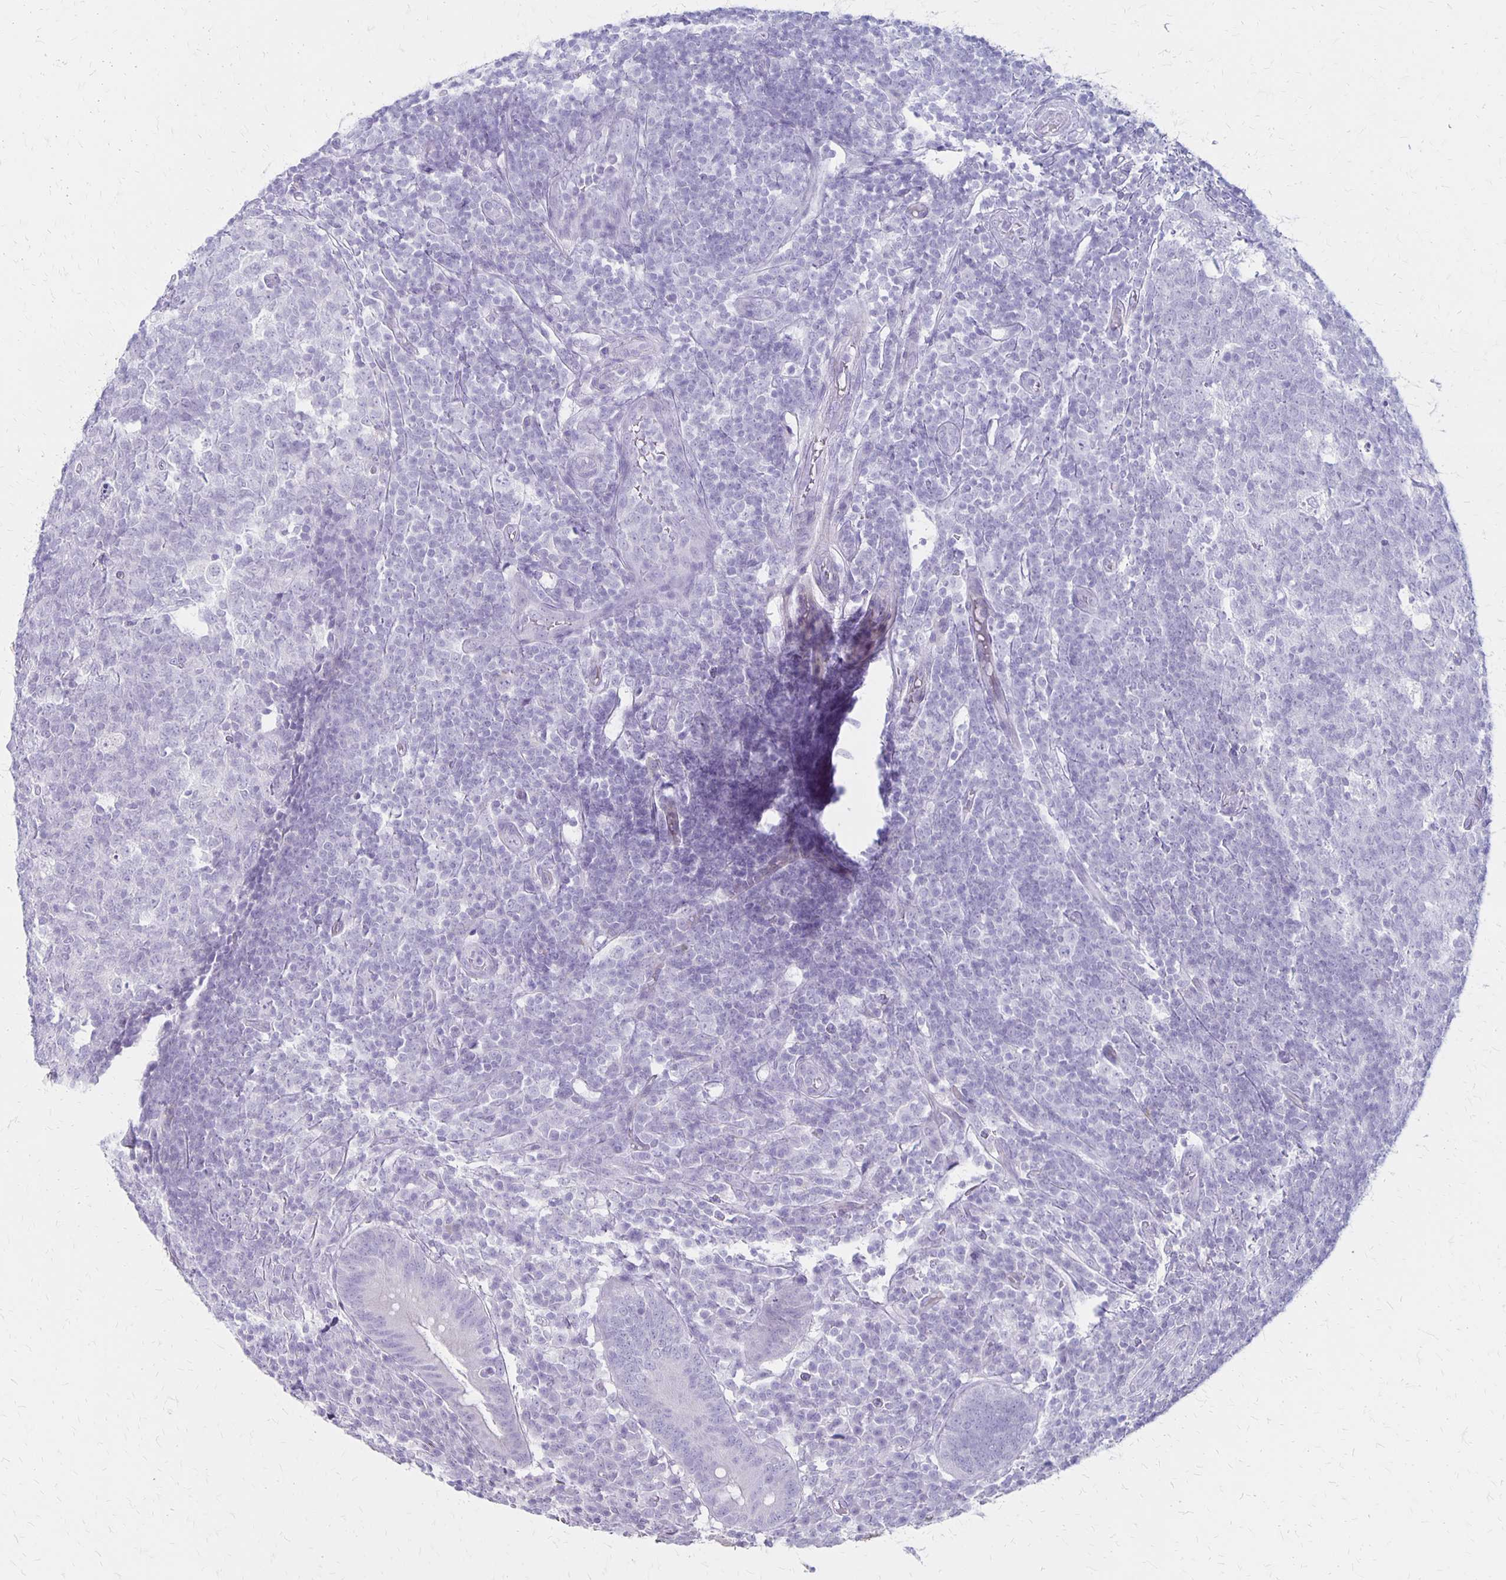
{"staining": {"intensity": "negative", "quantity": "none", "location": "none"}, "tissue": "appendix", "cell_type": "Glandular cells", "image_type": "normal", "snomed": [{"axis": "morphology", "description": "Normal tissue, NOS"}, {"axis": "topography", "description": "Appendix"}], "caption": "Protein analysis of unremarkable appendix displays no significant expression in glandular cells. The staining was performed using DAB to visualize the protein expression in brown, while the nuclei were stained in blue with hematoxylin (Magnification: 20x).", "gene": "HOMER1", "patient": {"sex": "male", "age": 18}}